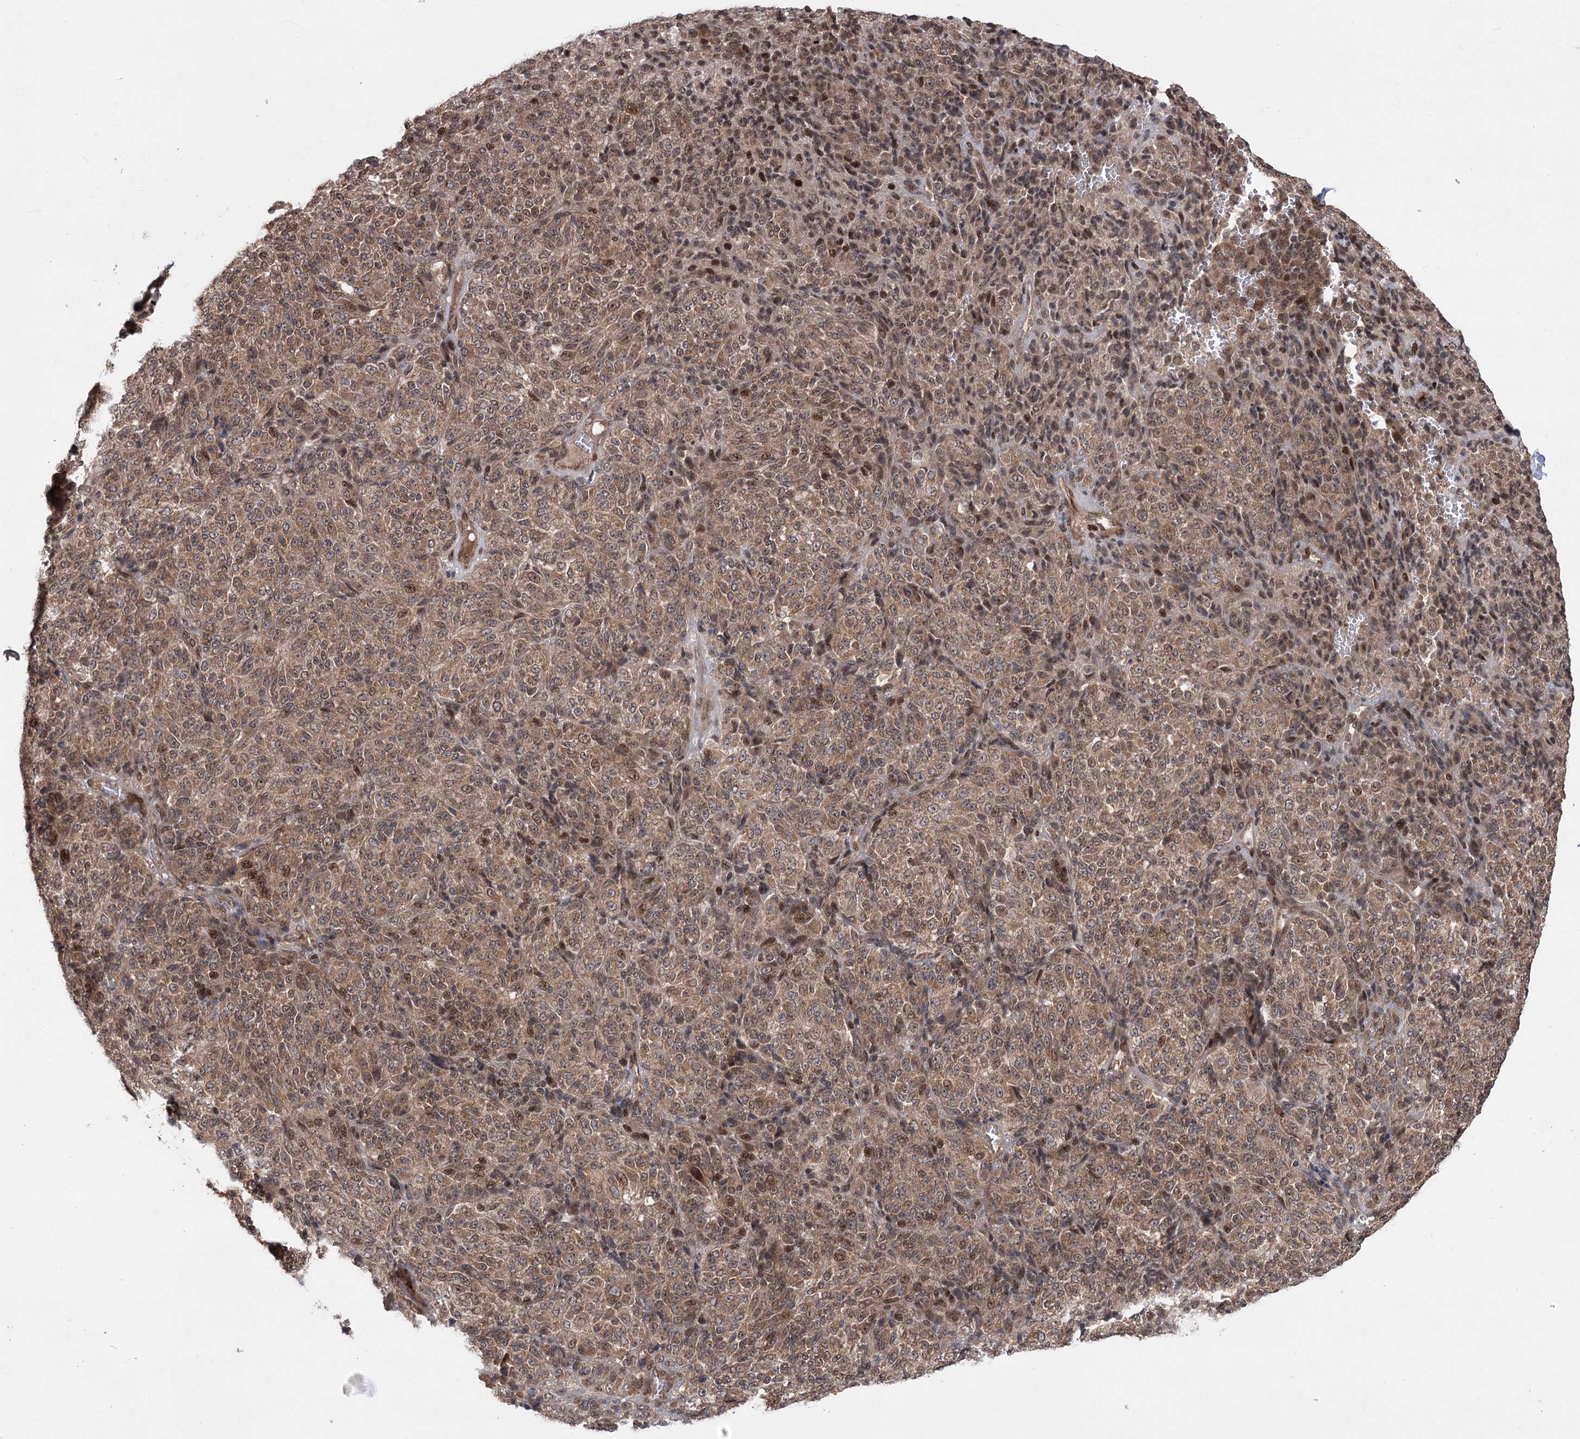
{"staining": {"intensity": "moderate", "quantity": "25%-75%", "location": "cytoplasmic/membranous,nuclear"}, "tissue": "melanoma", "cell_type": "Tumor cells", "image_type": "cancer", "snomed": [{"axis": "morphology", "description": "Malignant melanoma, Metastatic site"}, {"axis": "topography", "description": "Brain"}], "caption": "Immunohistochemistry (IHC) of human melanoma displays medium levels of moderate cytoplasmic/membranous and nuclear expression in approximately 25%-75% of tumor cells. The staining was performed using DAB, with brown indicating positive protein expression. Nuclei are stained blue with hematoxylin.", "gene": "TENM2", "patient": {"sex": "female", "age": 56}}